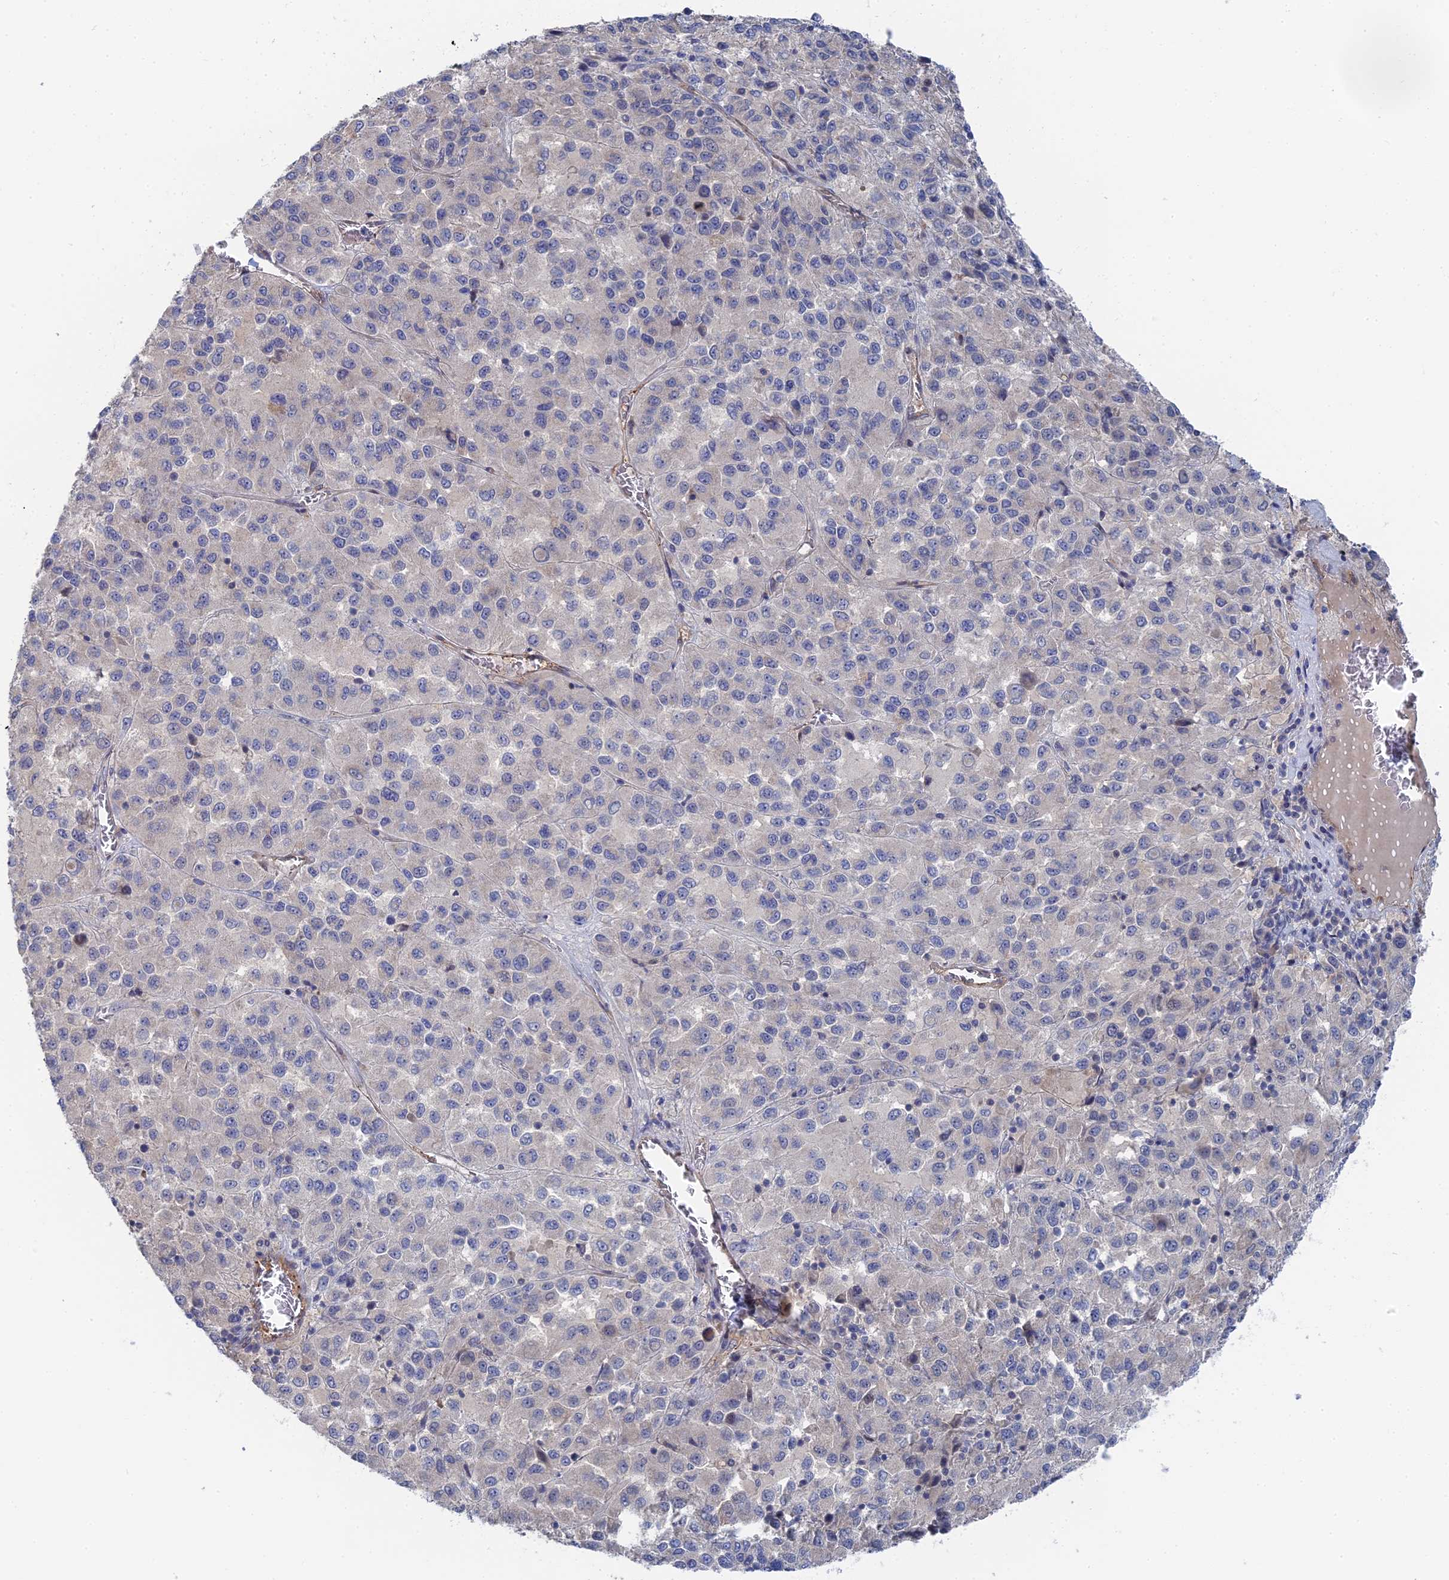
{"staining": {"intensity": "negative", "quantity": "none", "location": "none"}, "tissue": "melanoma", "cell_type": "Tumor cells", "image_type": "cancer", "snomed": [{"axis": "morphology", "description": "Malignant melanoma, Metastatic site"}, {"axis": "topography", "description": "Lung"}], "caption": "This photomicrograph is of melanoma stained with immunohistochemistry to label a protein in brown with the nuclei are counter-stained blue. There is no staining in tumor cells. (Stains: DAB (3,3'-diaminobenzidine) immunohistochemistry with hematoxylin counter stain, Microscopy: brightfield microscopy at high magnification).", "gene": "MTHFSD", "patient": {"sex": "male", "age": 64}}